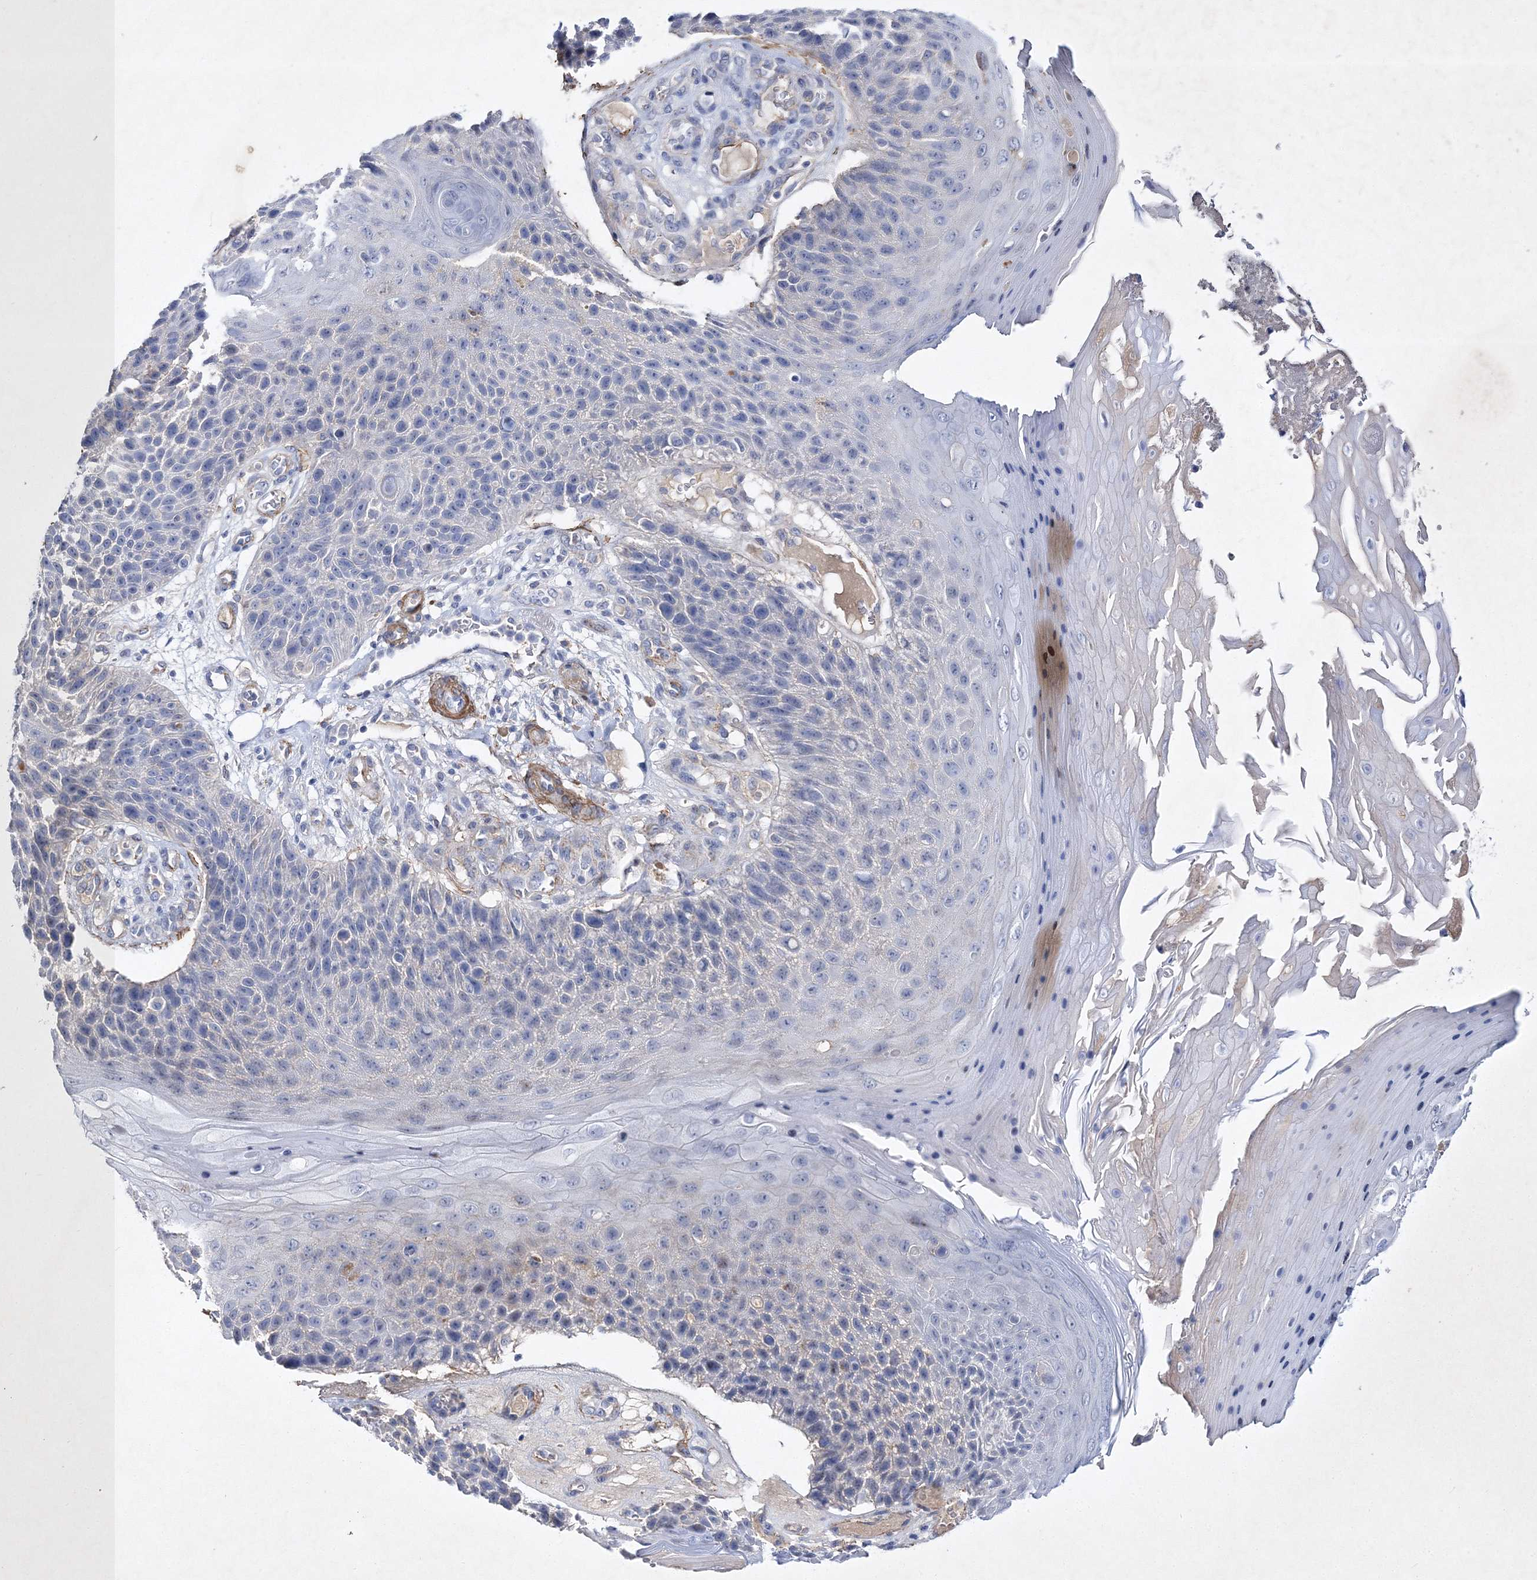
{"staining": {"intensity": "negative", "quantity": "none", "location": "none"}, "tissue": "skin cancer", "cell_type": "Tumor cells", "image_type": "cancer", "snomed": [{"axis": "morphology", "description": "Squamous cell carcinoma, NOS"}, {"axis": "topography", "description": "Skin"}], "caption": "Immunohistochemistry (IHC) of squamous cell carcinoma (skin) reveals no staining in tumor cells.", "gene": "RTN2", "patient": {"sex": "female", "age": 88}}